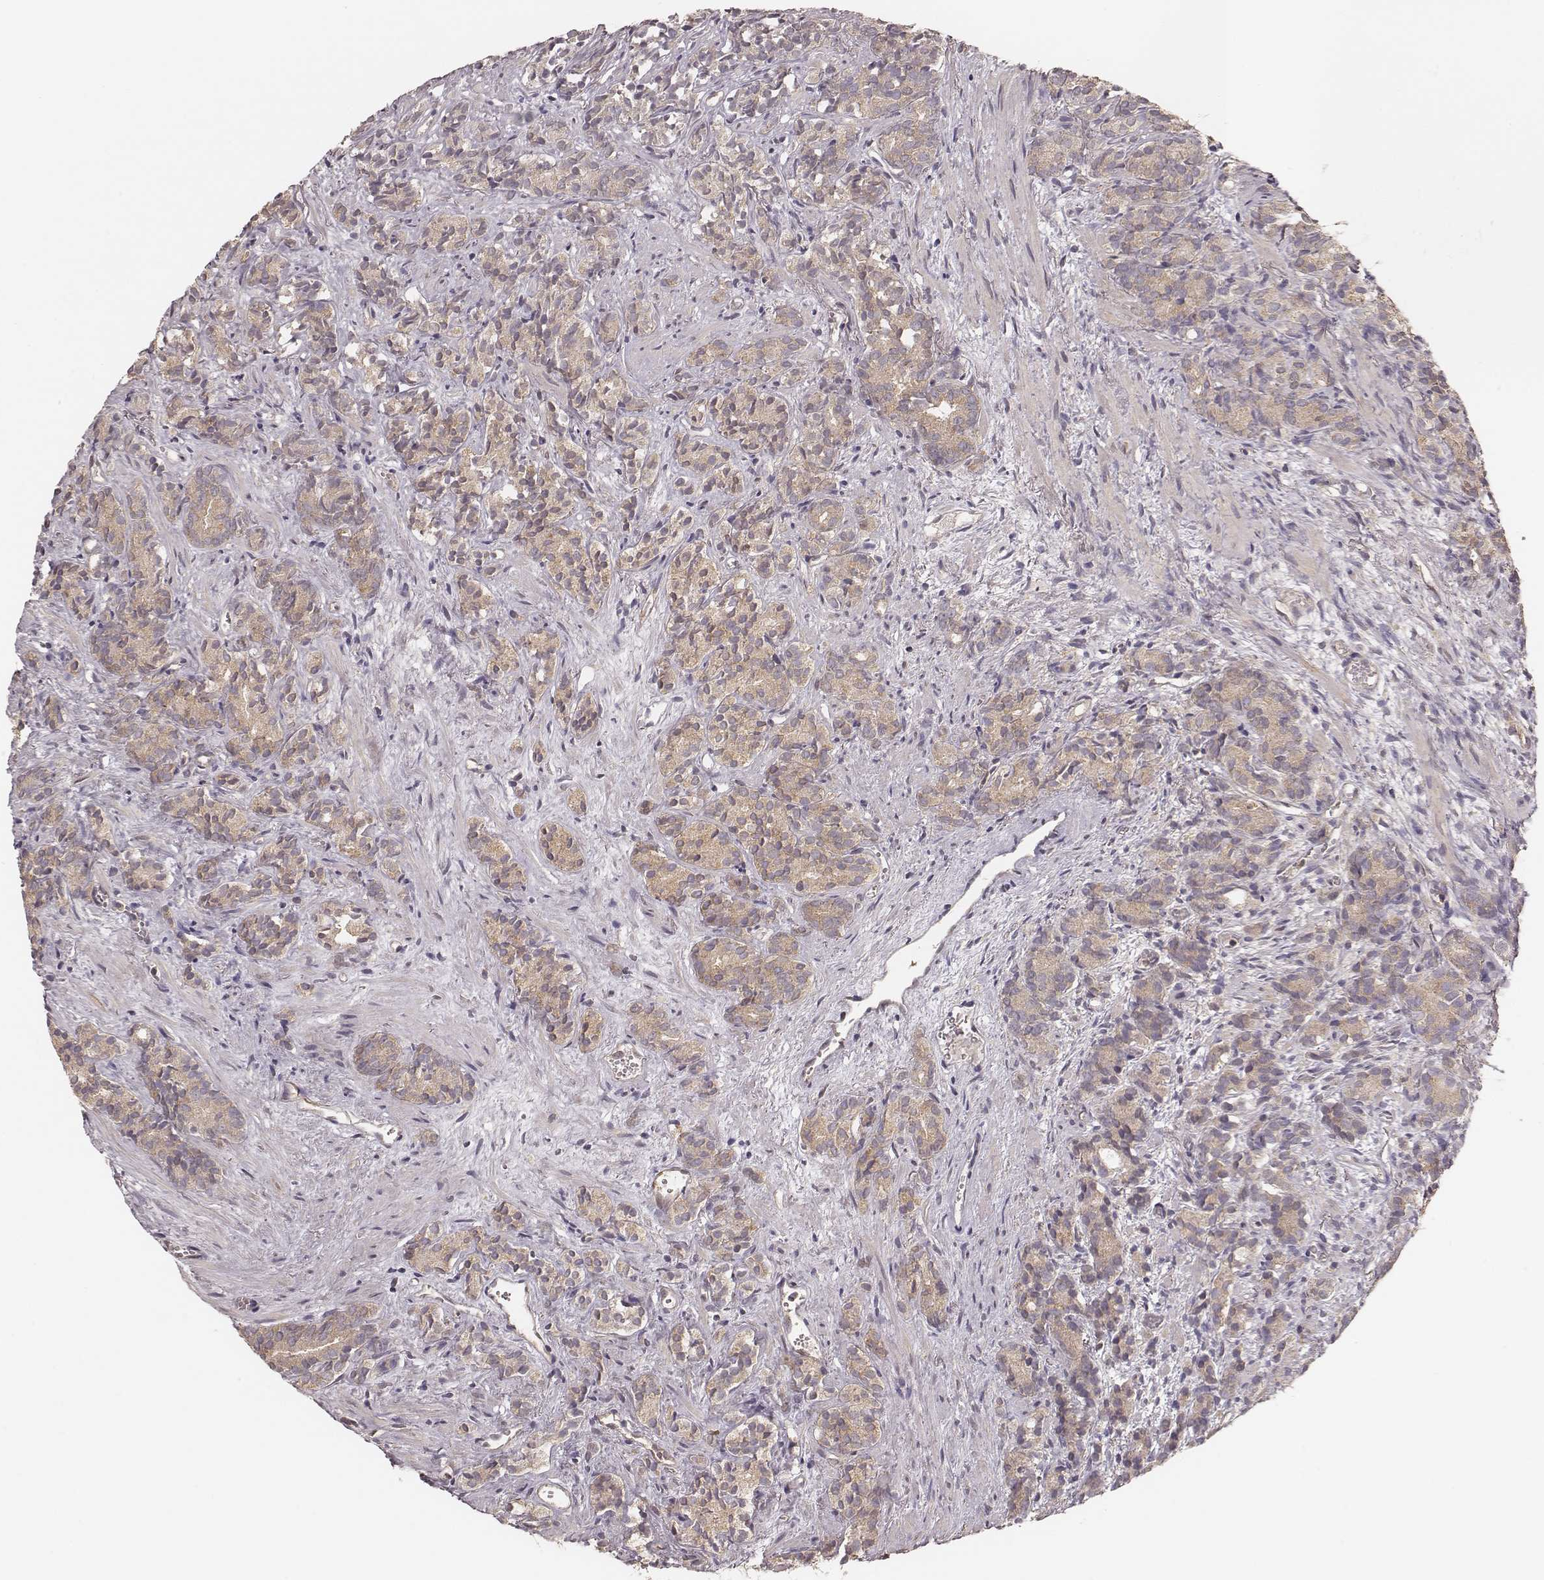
{"staining": {"intensity": "weak", "quantity": ">75%", "location": "cytoplasmic/membranous"}, "tissue": "prostate cancer", "cell_type": "Tumor cells", "image_type": "cancer", "snomed": [{"axis": "morphology", "description": "Adenocarcinoma, High grade"}, {"axis": "topography", "description": "Prostate"}], "caption": "Prostate adenocarcinoma (high-grade) stained with DAB (3,3'-diaminobenzidine) immunohistochemistry shows low levels of weak cytoplasmic/membranous positivity in approximately >75% of tumor cells. The staining is performed using DAB (3,3'-diaminobenzidine) brown chromogen to label protein expression. The nuclei are counter-stained blue using hematoxylin.", "gene": "CARS1", "patient": {"sex": "male", "age": 84}}